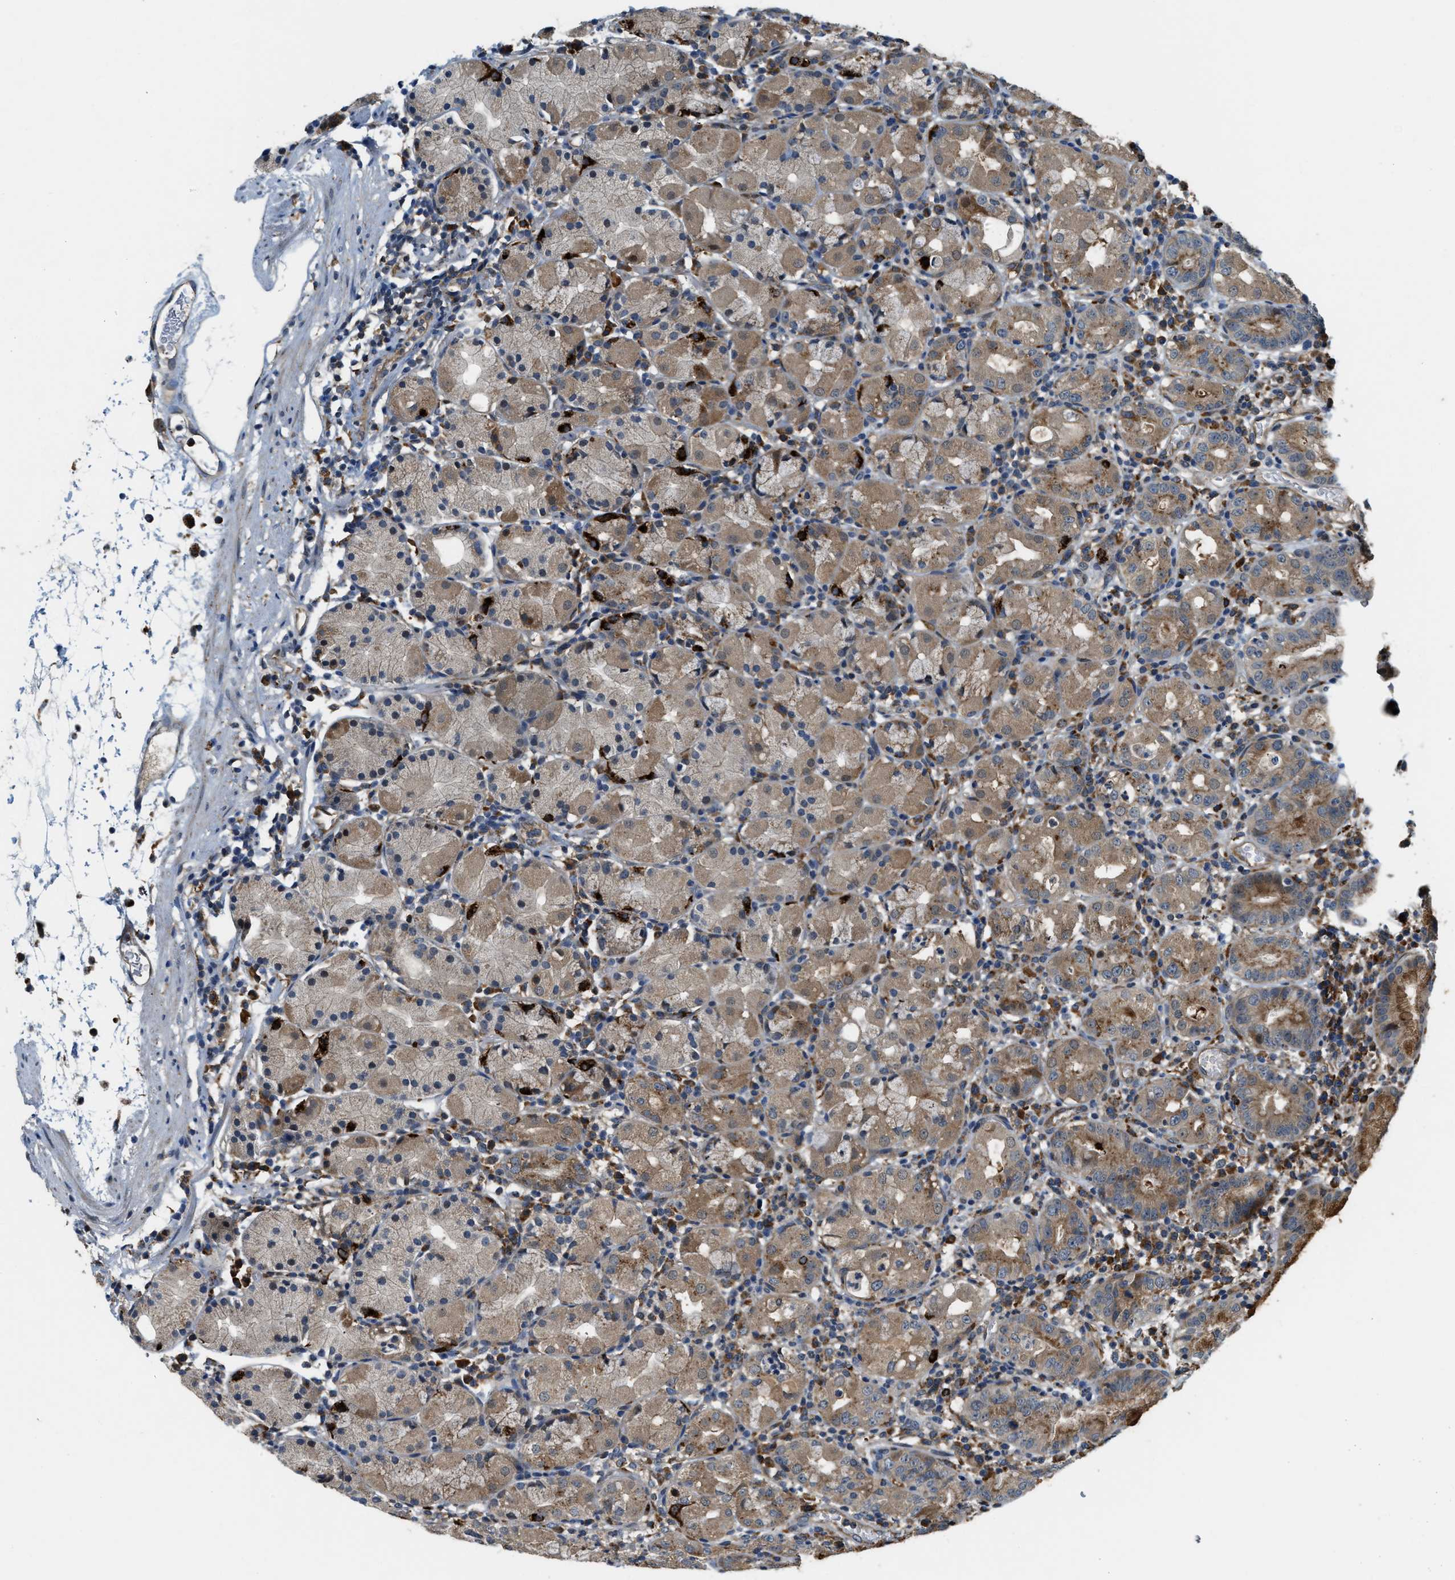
{"staining": {"intensity": "moderate", "quantity": ">75%", "location": "cytoplasmic/membranous"}, "tissue": "stomach", "cell_type": "Glandular cells", "image_type": "normal", "snomed": [{"axis": "morphology", "description": "Normal tissue, NOS"}, {"axis": "topography", "description": "Stomach"}, {"axis": "topography", "description": "Stomach, lower"}], "caption": "A high-resolution image shows immunohistochemistry (IHC) staining of unremarkable stomach, which demonstrates moderate cytoplasmic/membranous expression in about >75% of glandular cells.", "gene": "STARD3NL", "patient": {"sex": "female", "age": 75}}